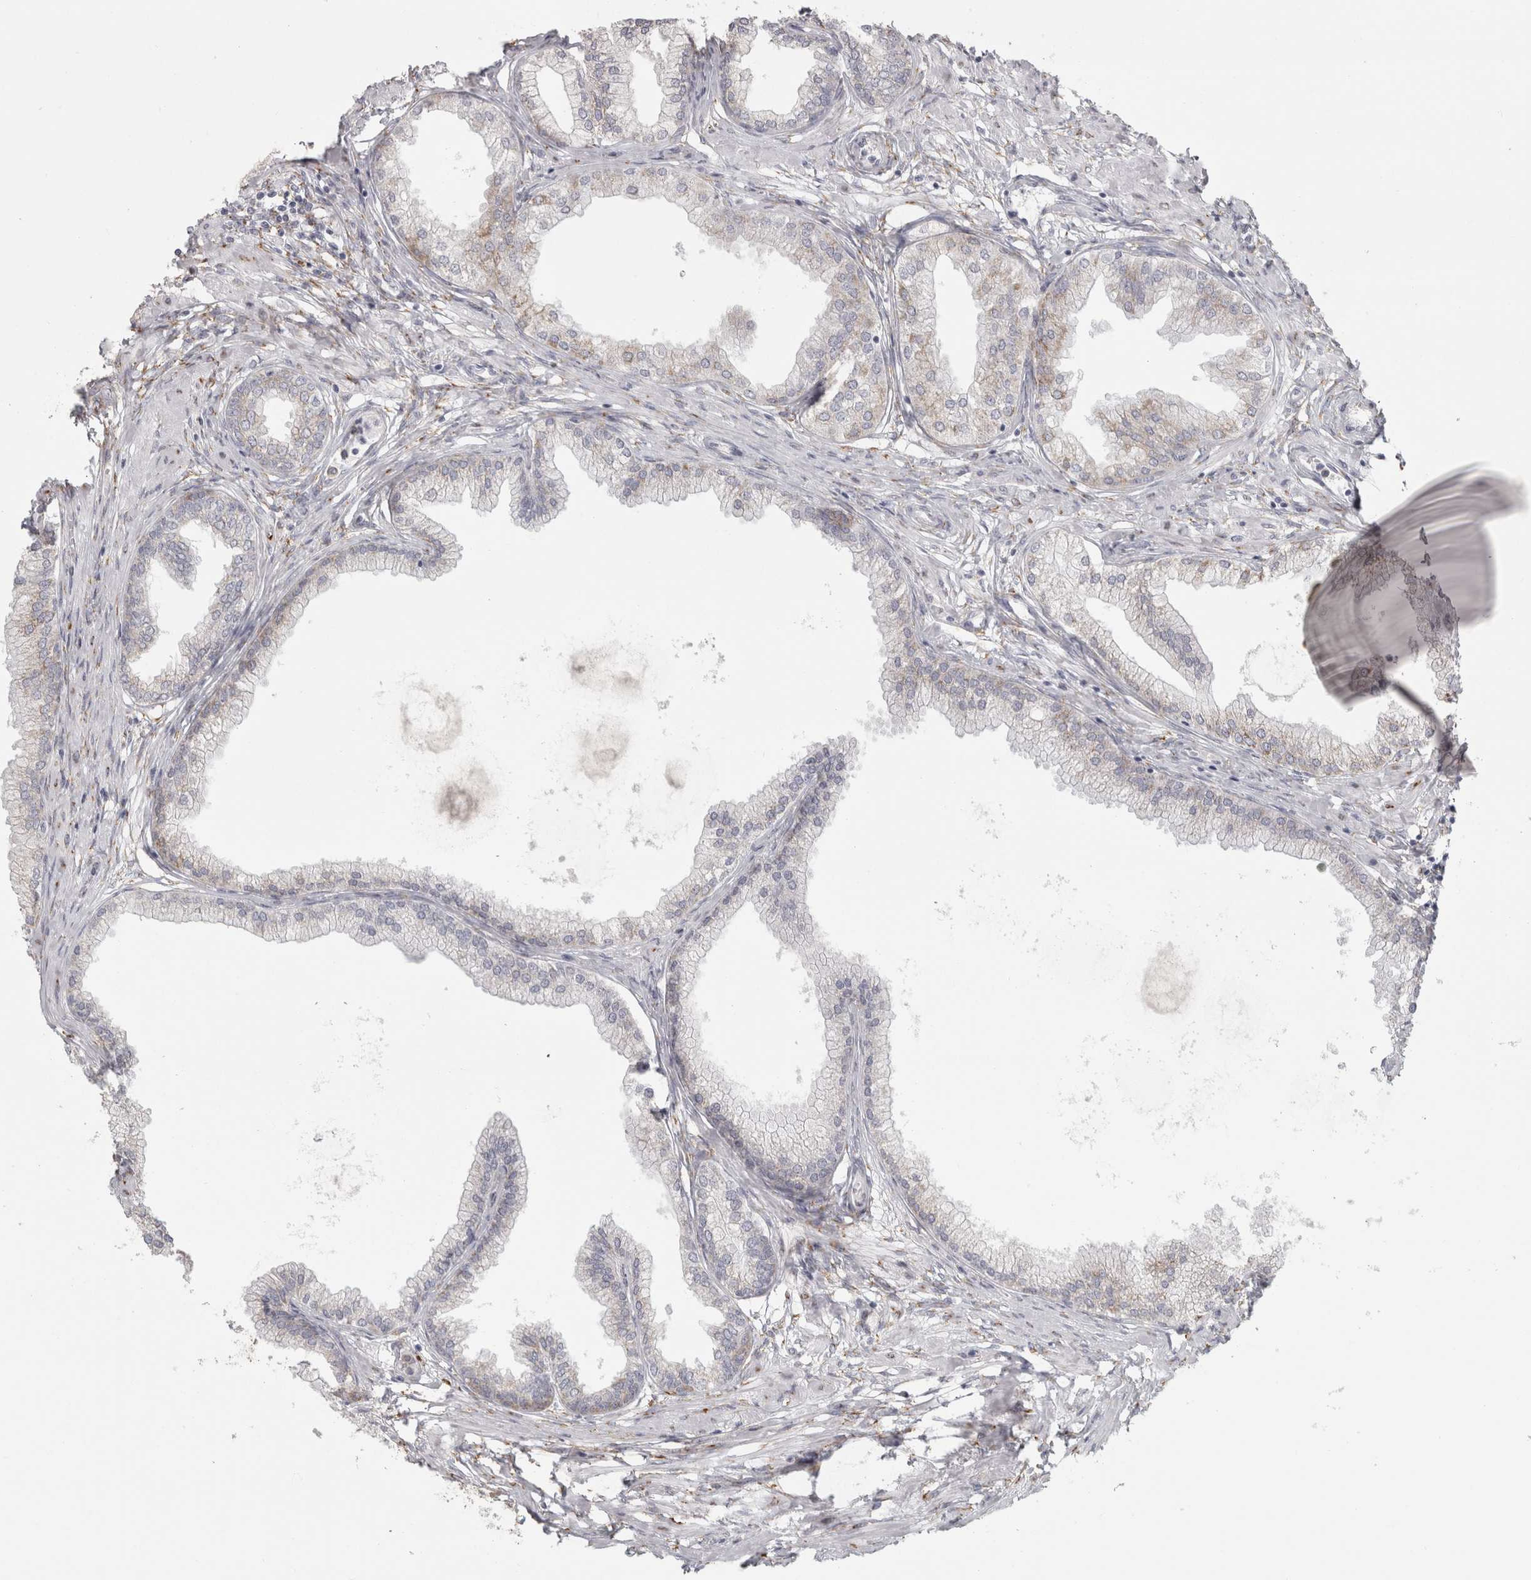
{"staining": {"intensity": "moderate", "quantity": "25%-75%", "location": "cytoplasmic/membranous"}, "tissue": "prostate", "cell_type": "Glandular cells", "image_type": "normal", "snomed": [{"axis": "morphology", "description": "Normal tissue, NOS"}, {"axis": "morphology", "description": "Urothelial carcinoma, Low grade"}, {"axis": "topography", "description": "Urinary bladder"}, {"axis": "topography", "description": "Prostate"}], "caption": "Moderate cytoplasmic/membranous staining for a protein is appreciated in approximately 25%-75% of glandular cells of normal prostate using immunohistochemistry (IHC).", "gene": "OSTN", "patient": {"sex": "male", "age": 60}}